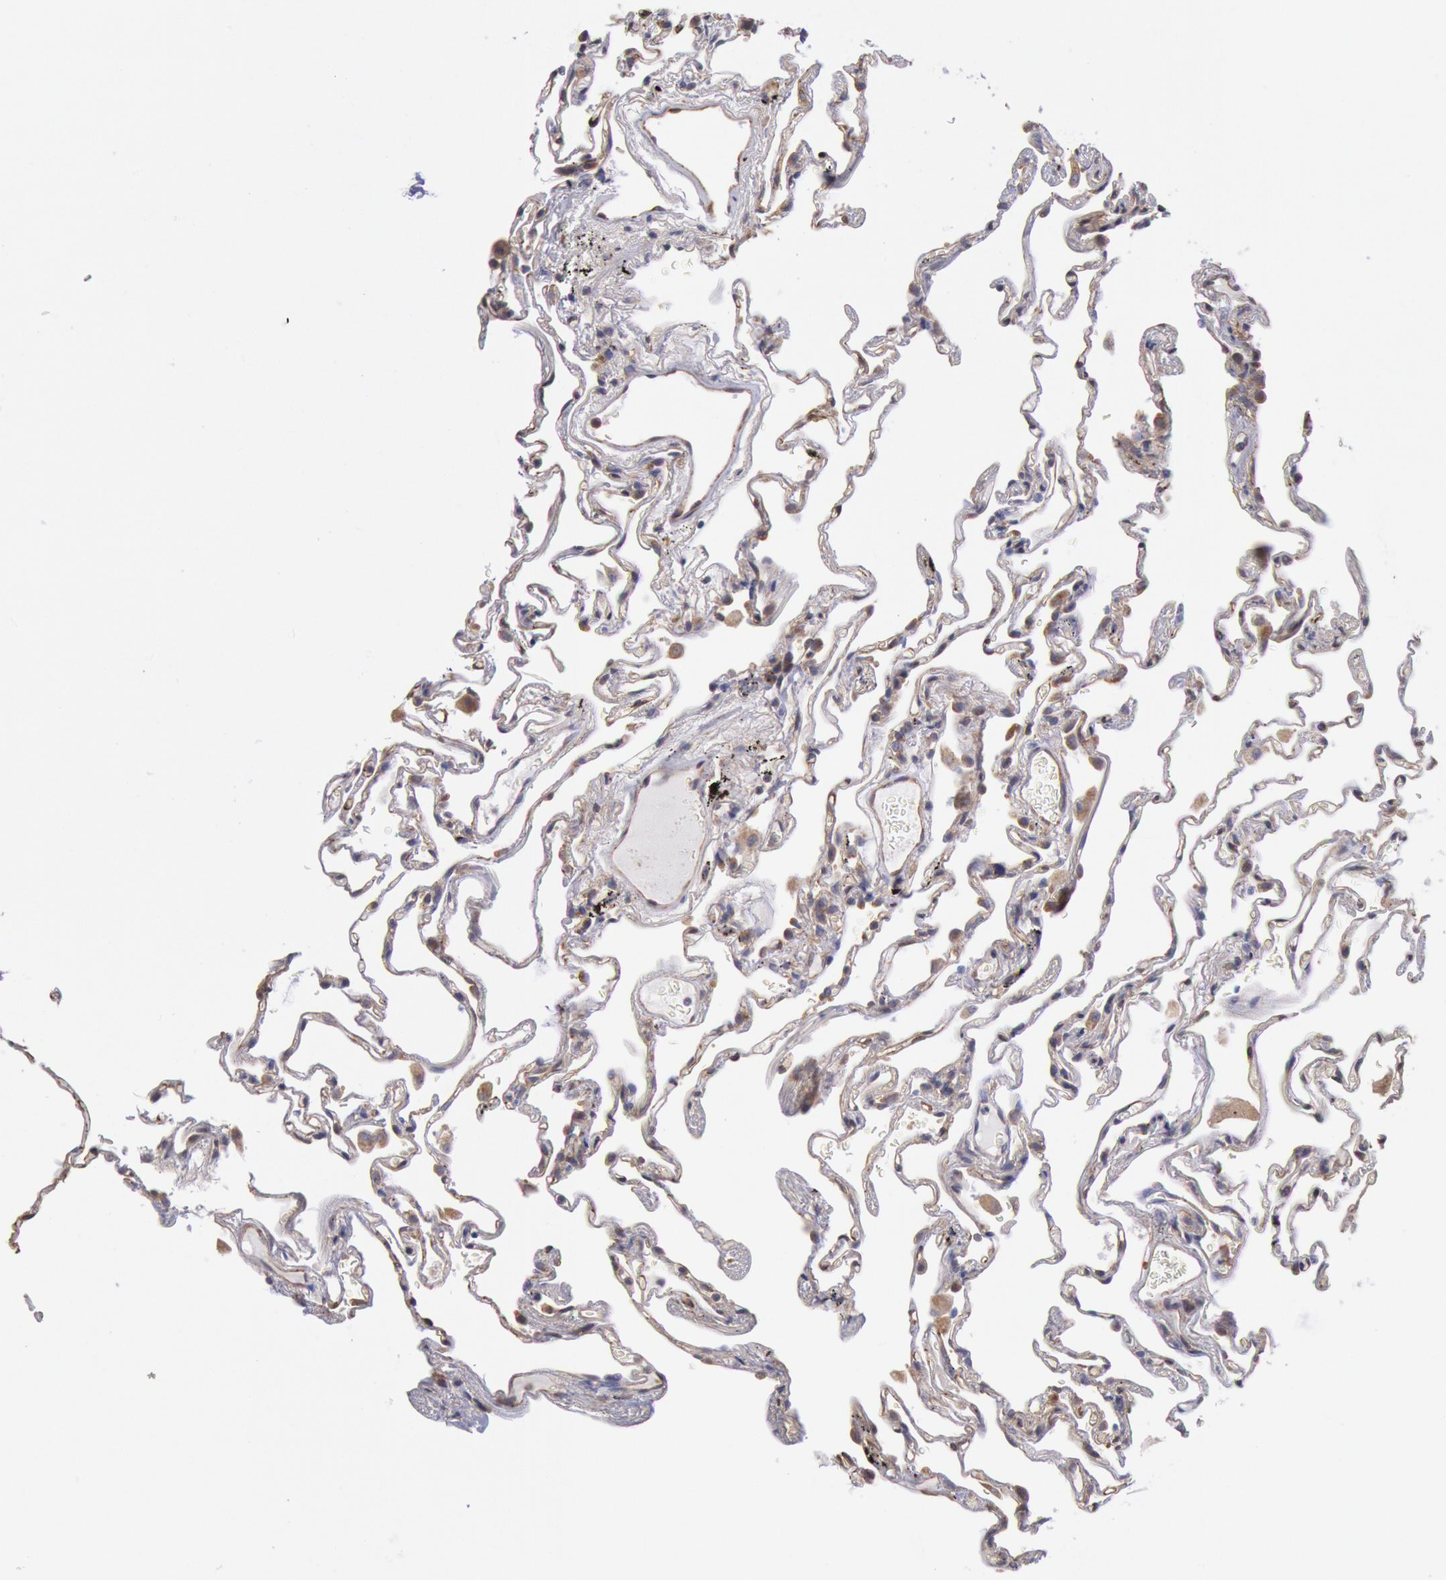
{"staining": {"intensity": "moderate", "quantity": ">75%", "location": "cytoplasmic/membranous"}, "tissue": "lung", "cell_type": "Alveolar cells", "image_type": "normal", "snomed": [{"axis": "morphology", "description": "Normal tissue, NOS"}, {"axis": "morphology", "description": "Inflammation, NOS"}, {"axis": "topography", "description": "Lung"}], "caption": "IHC micrograph of benign lung: lung stained using immunohistochemistry exhibits medium levels of moderate protein expression localized specifically in the cytoplasmic/membranous of alveolar cells, appearing as a cytoplasmic/membranous brown color.", "gene": "DRG1", "patient": {"sex": "male", "age": 69}}